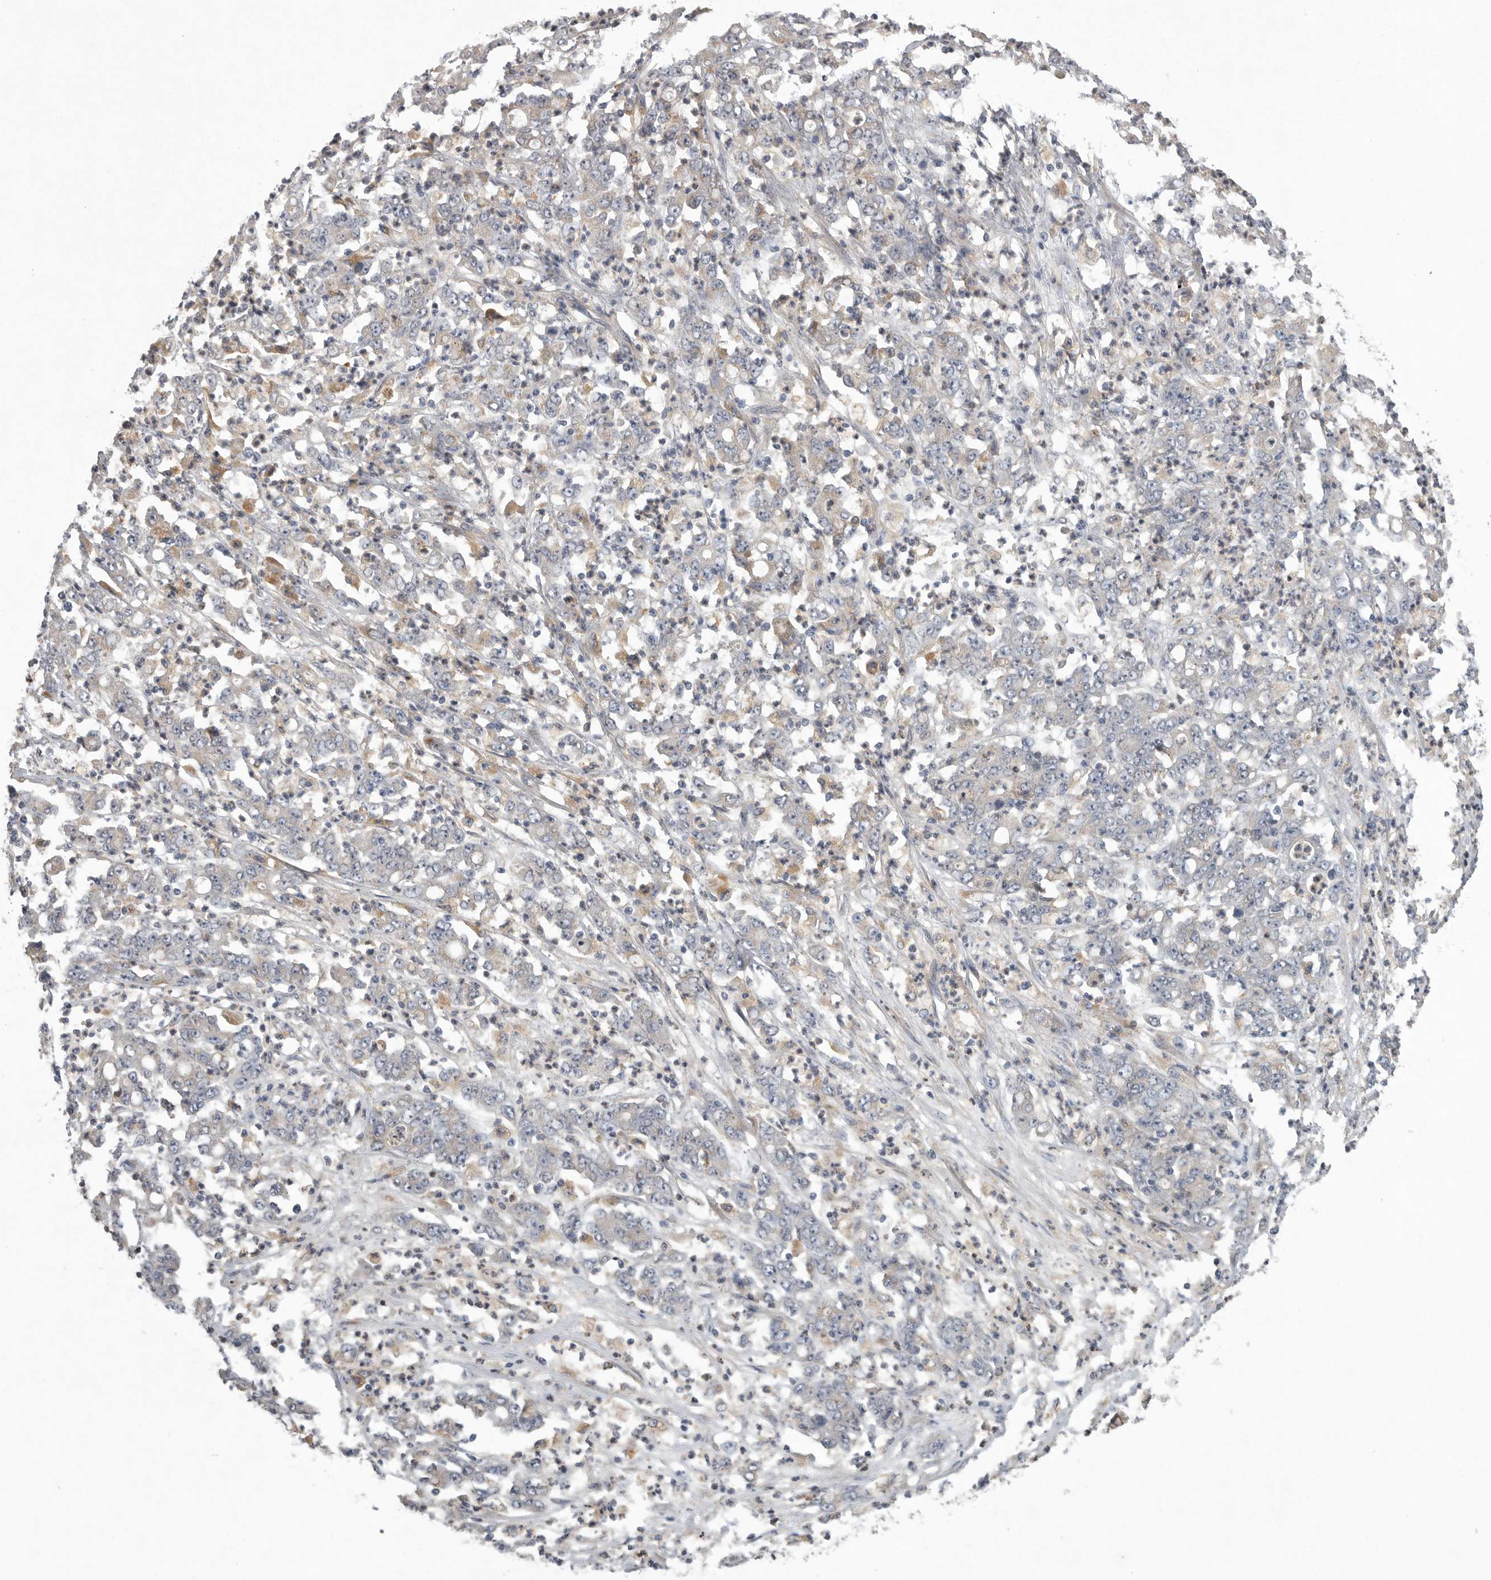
{"staining": {"intensity": "weak", "quantity": "25%-75%", "location": "cytoplasmic/membranous"}, "tissue": "stomach cancer", "cell_type": "Tumor cells", "image_type": "cancer", "snomed": [{"axis": "morphology", "description": "Adenocarcinoma, NOS"}, {"axis": "topography", "description": "Stomach, lower"}], "caption": "This is an image of immunohistochemistry staining of stomach cancer (adenocarcinoma), which shows weak staining in the cytoplasmic/membranous of tumor cells.", "gene": "LAMTOR3", "patient": {"sex": "female", "age": 71}}